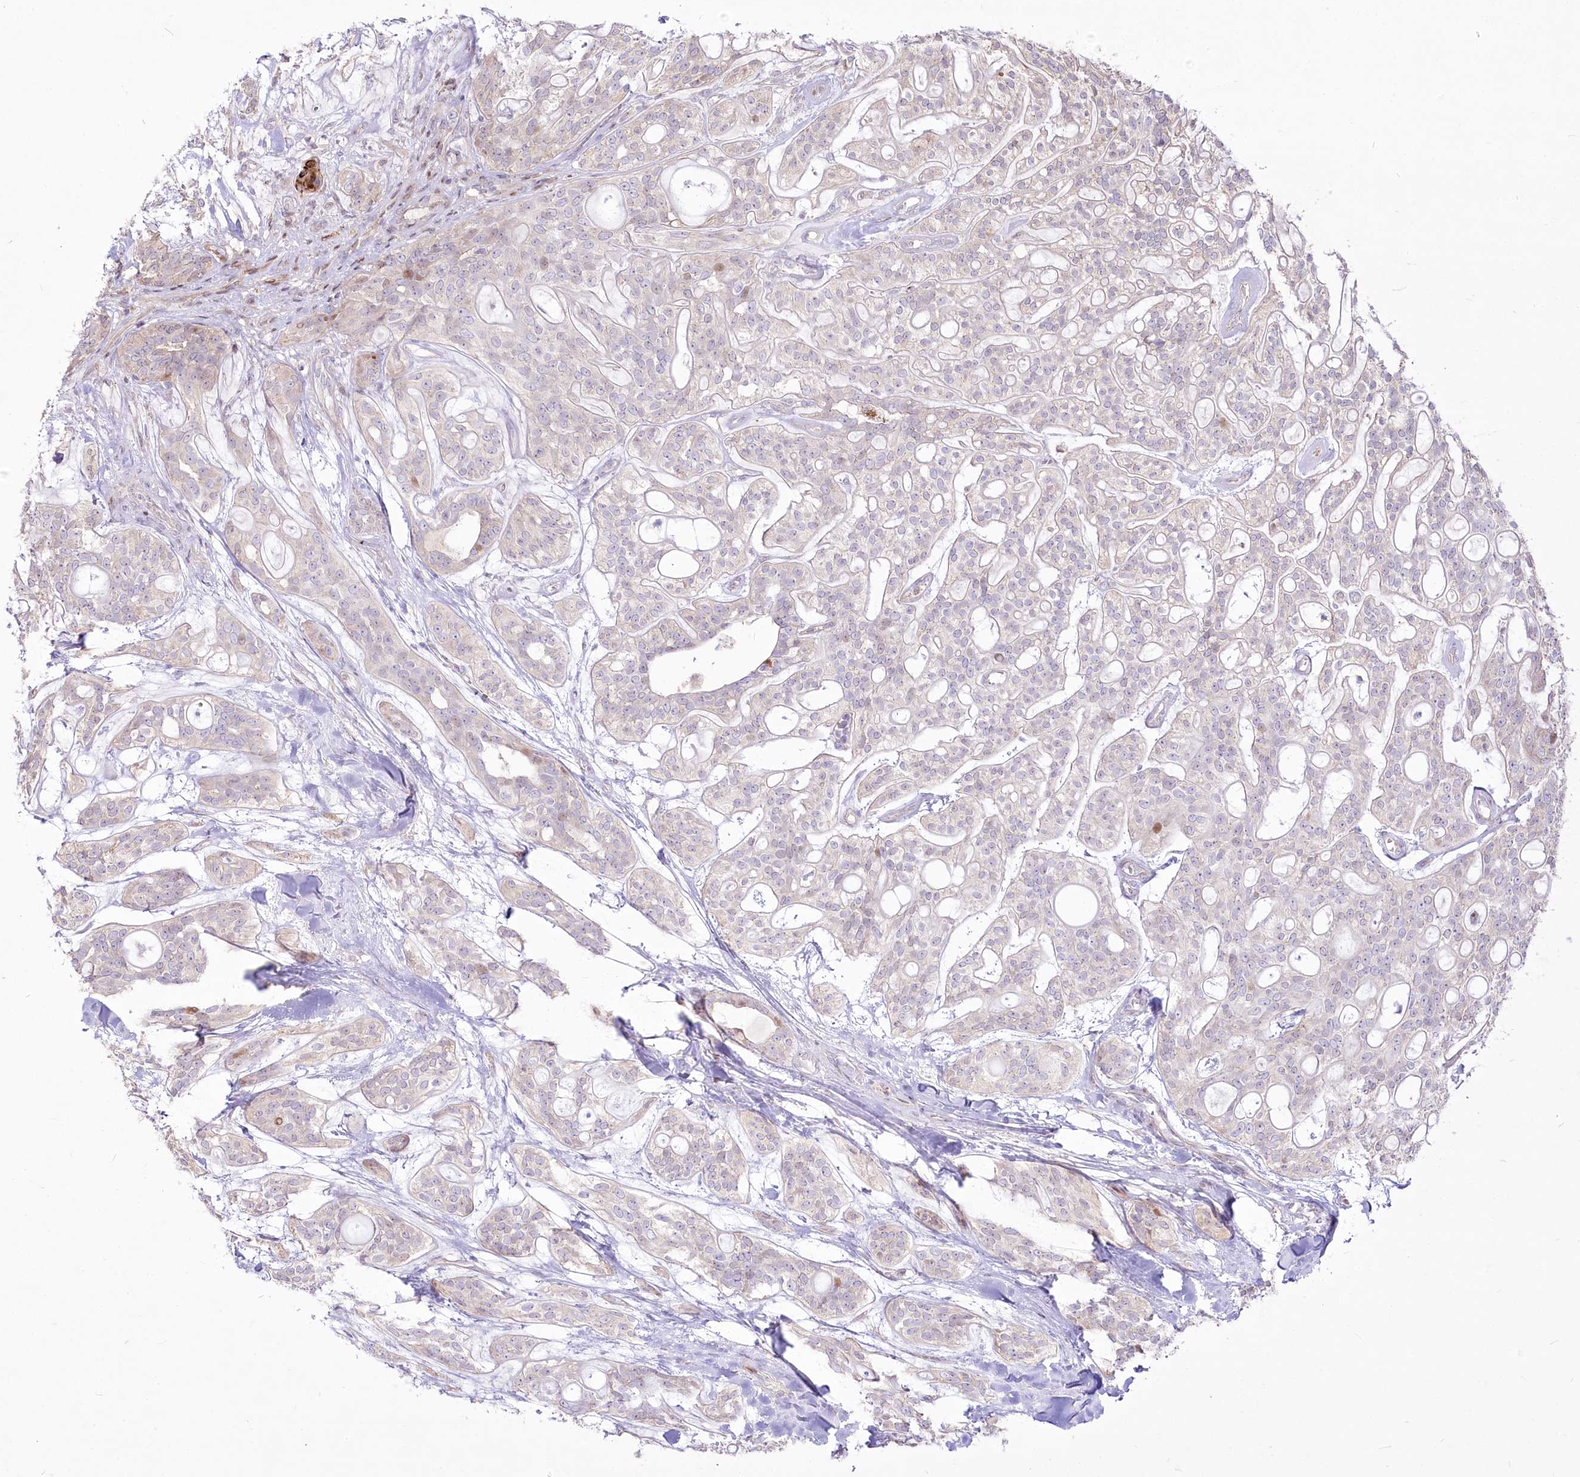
{"staining": {"intensity": "moderate", "quantity": "<25%", "location": "cytoplasmic/membranous"}, "tissue": "head and neck cancer", "cell_type": "Tumor cells", "image_type": "cancer", "snomed": [{"axis": "morphology", "description": "Adenocarcinoma, NOS"}, {"axis": "topography", "description": "Head-Neck"}], "caption": "The micrograph exhibits immunohistochemical staining of head and neck adenocarcinoma. There is moderate cytoplasmic/membranous staining is identified in approximately <25% of tumor cells. Using DAB (brown) and hematoxylin (blue) stains, captured at high magnification using brightfield microscopy.", "gene": "CEP164", "patient": {"sex": "male", "age": 66}}